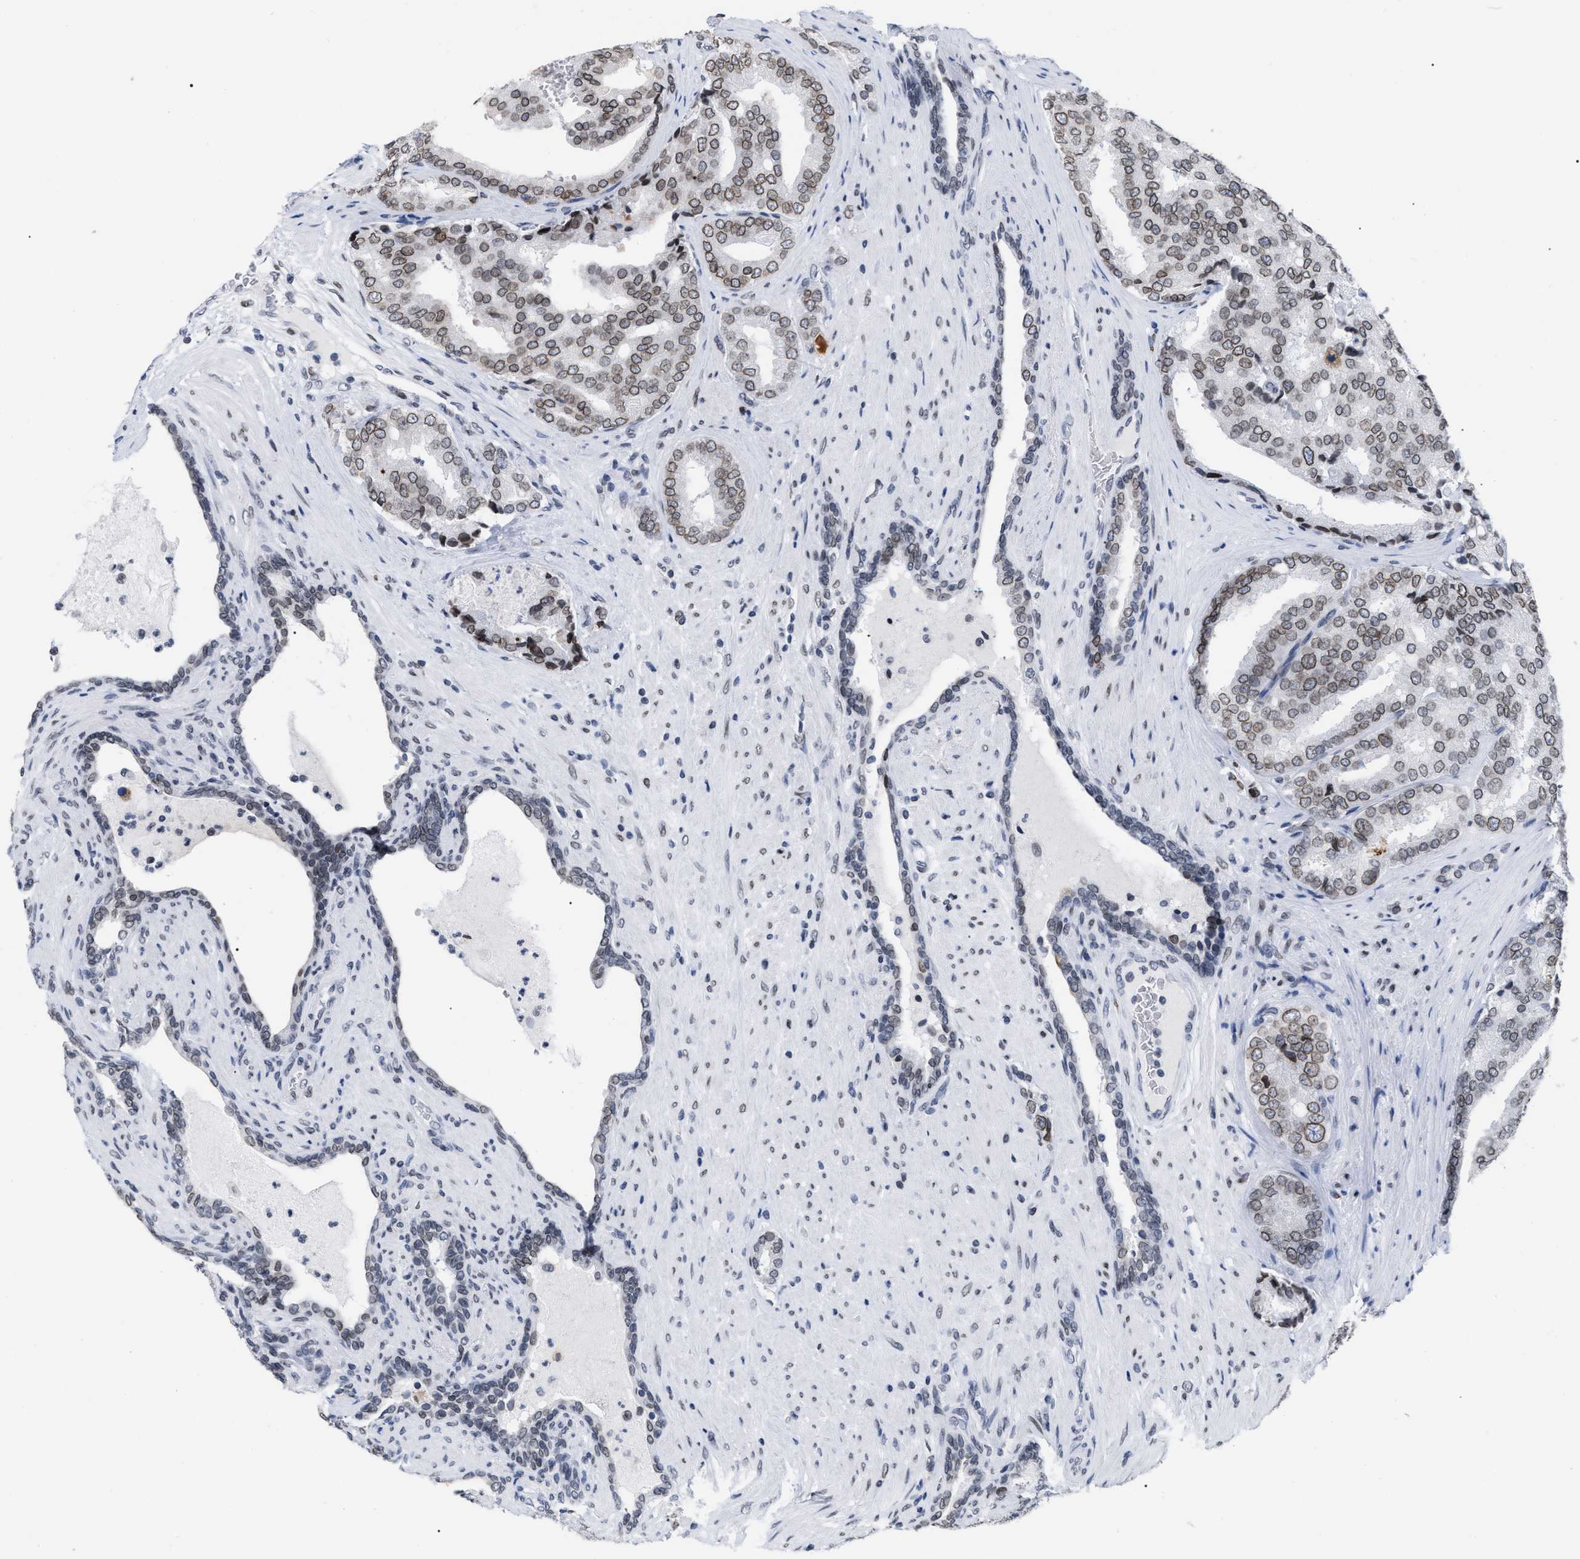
{"staining": {"intensity": "weak", "quantity": ">75%", "location": "cytoplasmic/membranous,nuclear"}, "tissue": "prostate cancer", "cell_type": "Tumor cells", "image_type": "cancer", "snomed": [{"axis": "morphology", "description": "Adenocarcinoma, High grade"}, {"axis": "topography", "description": "Prostate"}], "caption": "Protein staining by immunohistochemistry reveals weak cytoplasmic/membranous and nuclear positivity in approximately >75% of tumor cells in prostate adenocarcinoma (high-grade).", "gene": "TPR", "patient": {"sex": "male", "age": 50}}